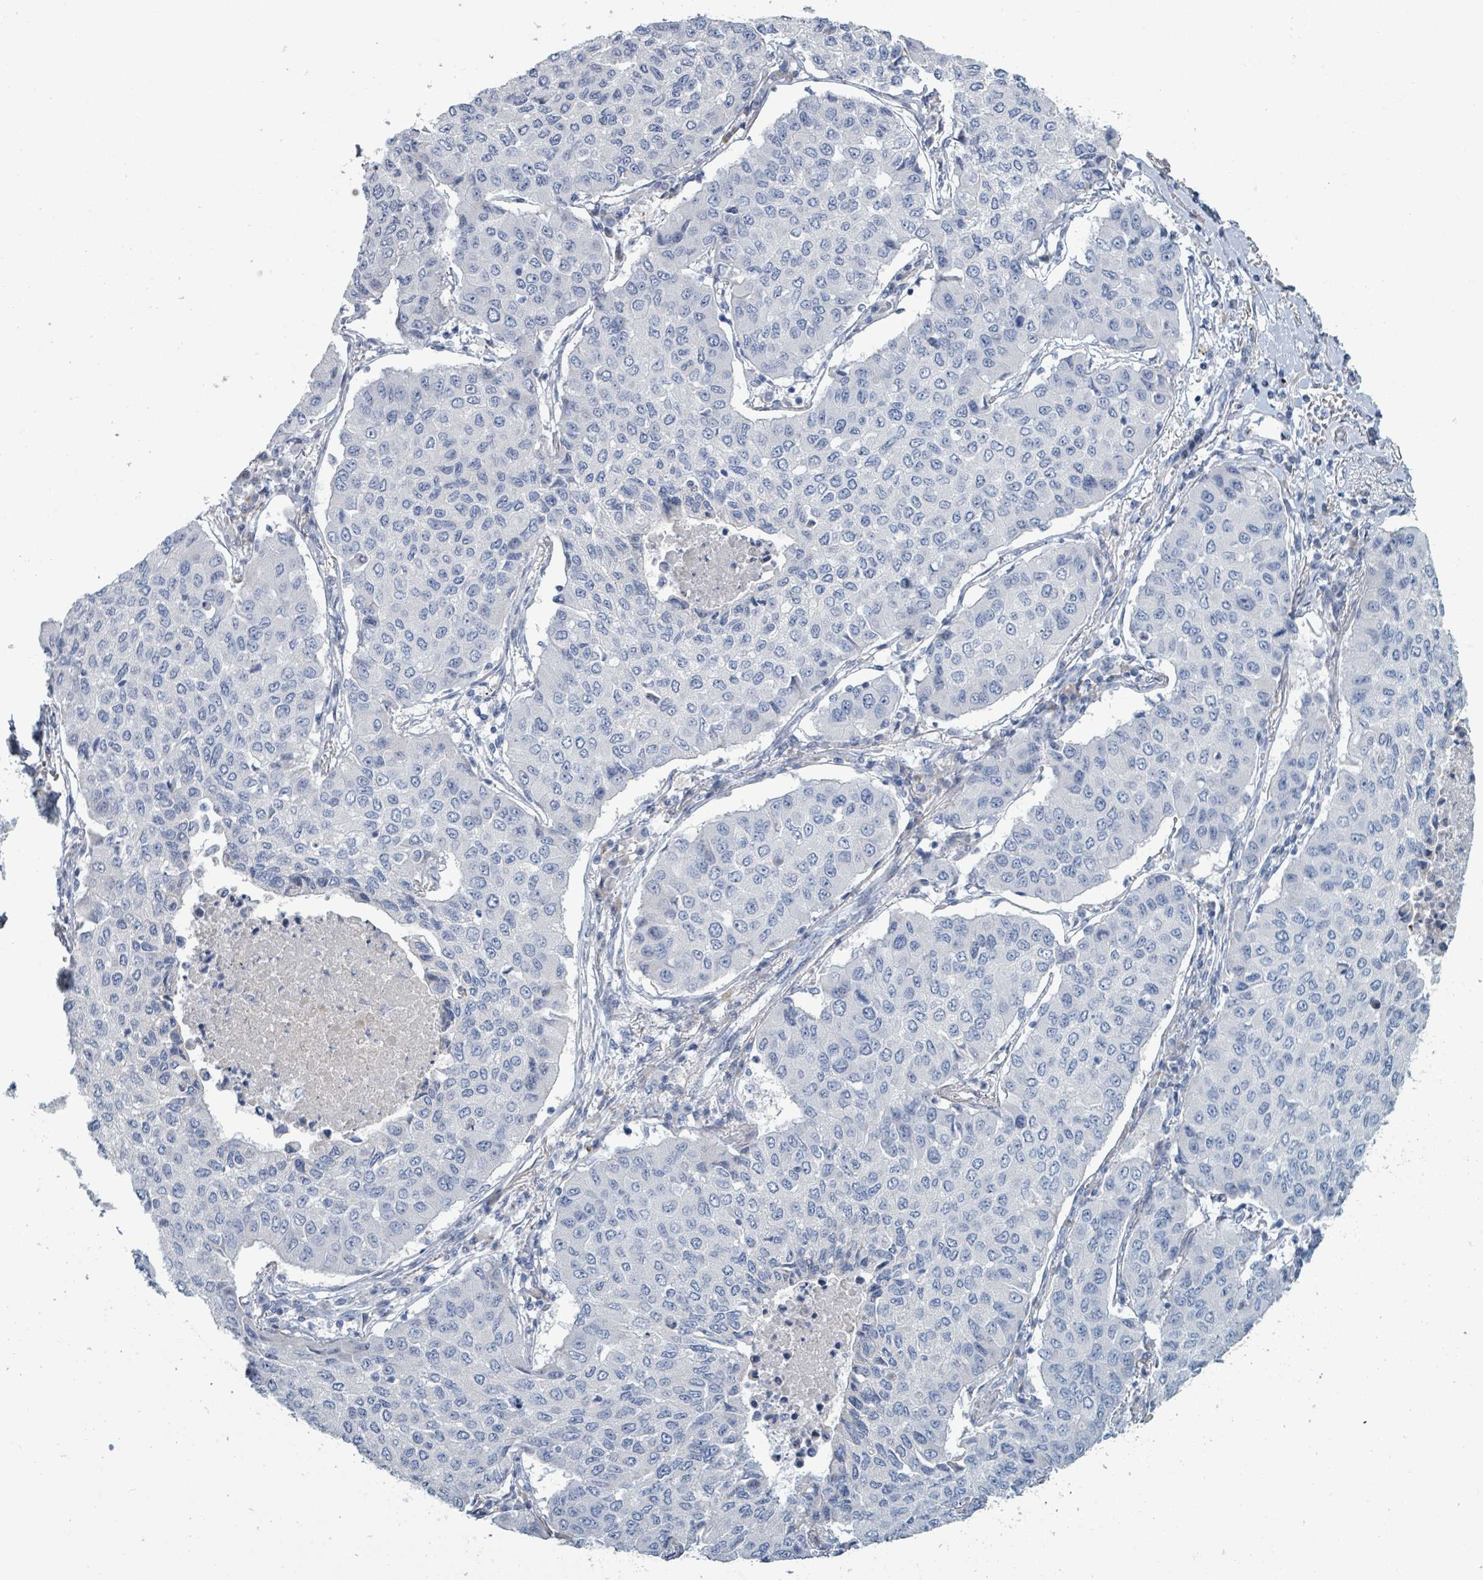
{"staining": {"intensity": "negative", "quantity": "none", "location": "none"}, "tissue": "lung cancer", "cell_type": "Tumor cells", "image_type": "cancer", "snomed": [{"axis": "morphology", "description": "Squamous cell carcinoma, NOS"}, {"axis": "topography", "description": "Lung"}], "caption": "IHC micrograph of human lung squamous cell carcinoma stained for a protein (brown), which demonstrates no positivity in tumor cells.", "gene": "RAB33B", "patient": {"sex": "male", "age": 74}}